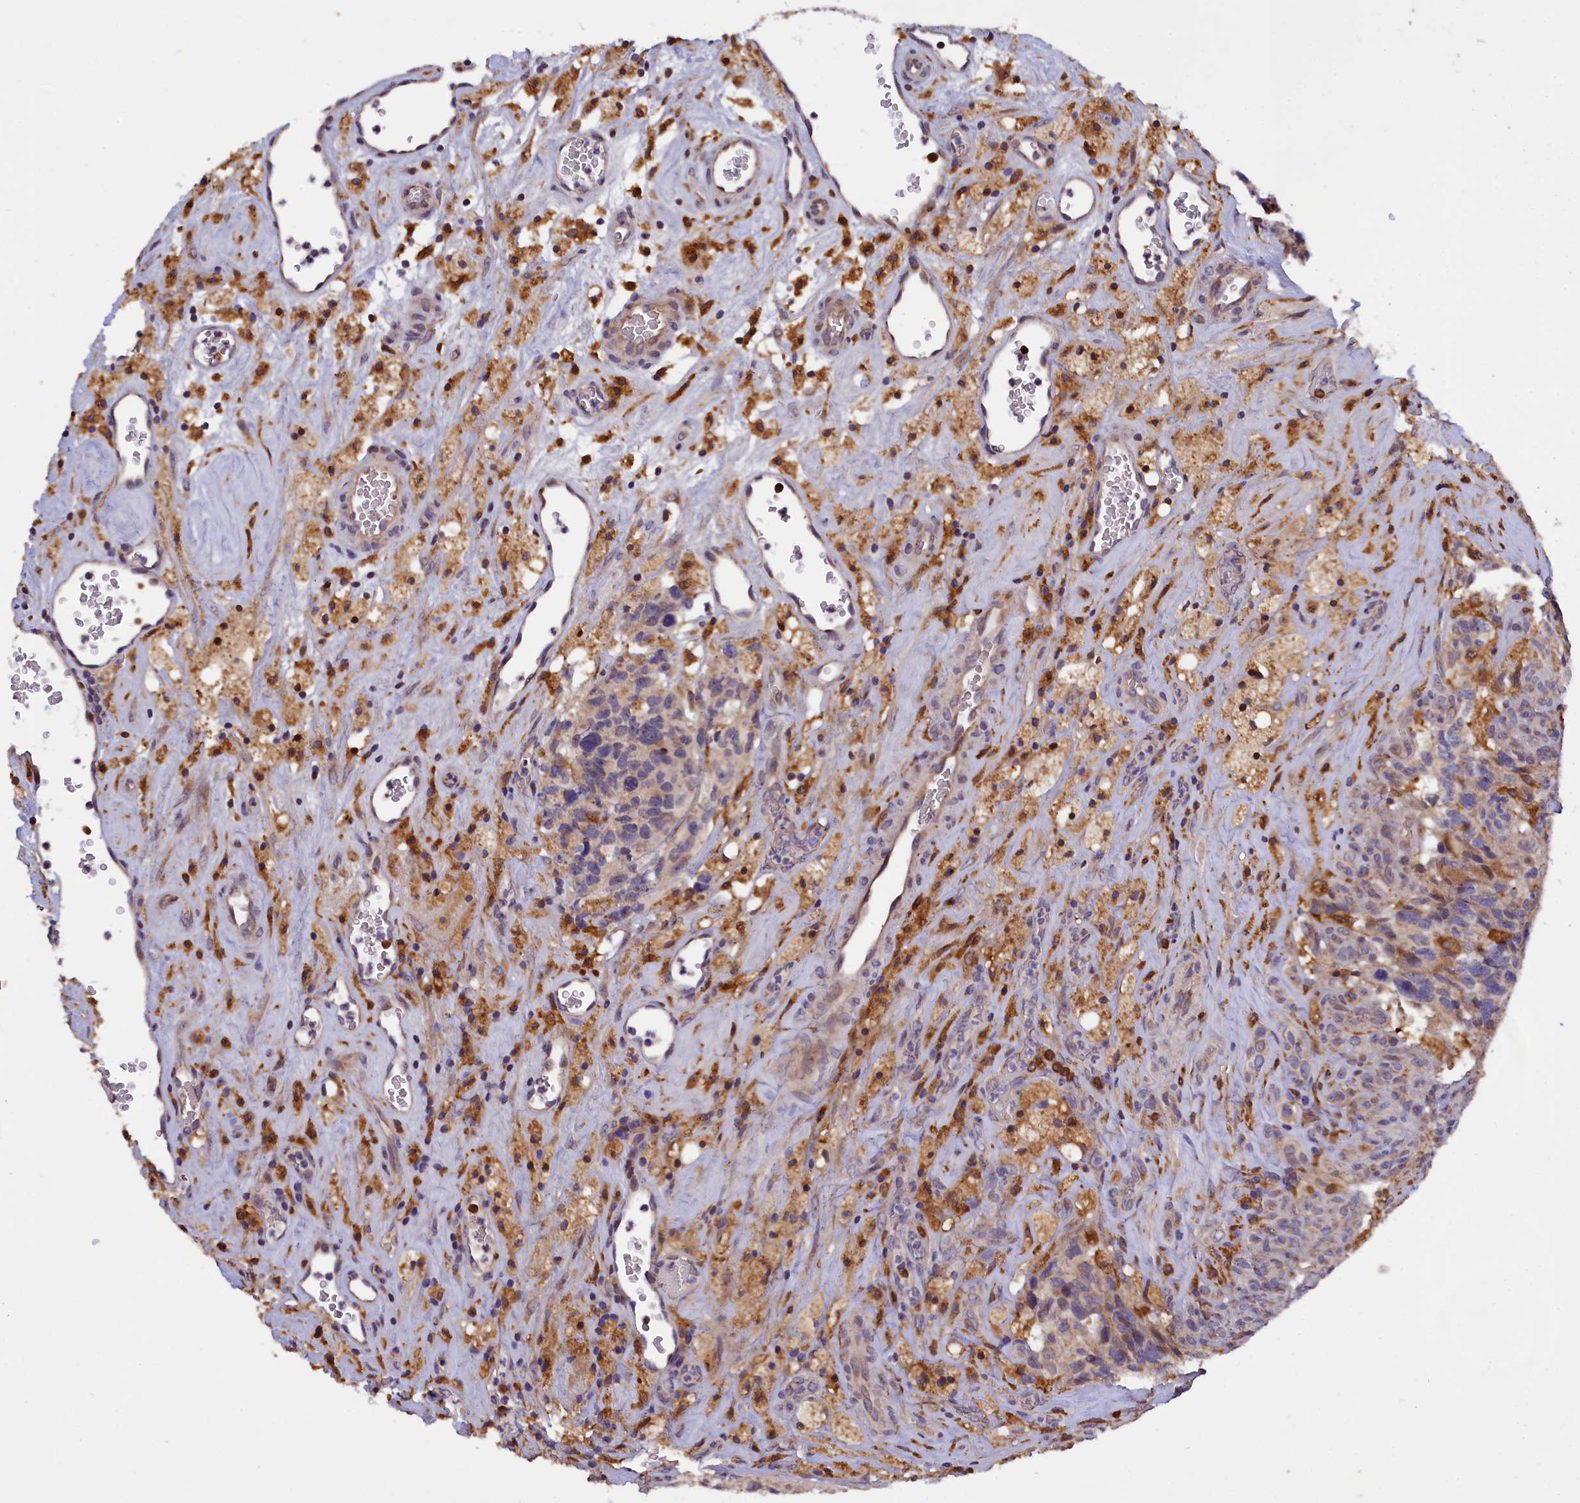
{"staining": {"intensity": "weak", "quantity": "<25%", "location": "cytoplasmic/membranous"}, "tissue": "glioma", "cell_type": "Tumor cells", "image_type": "cancer", "snomed": [{"axis": "morphology", "description": "Glioma, malignant, High grade"}, {"axis": "topography", "description": "Brain"}], "caption": "This is an immunohistochemistry histopathology image of malignant high-grade glioma. There is no staining in tumor cells.", "gene": "NAIP", "patient": {"sex": "male", "age": 76}}